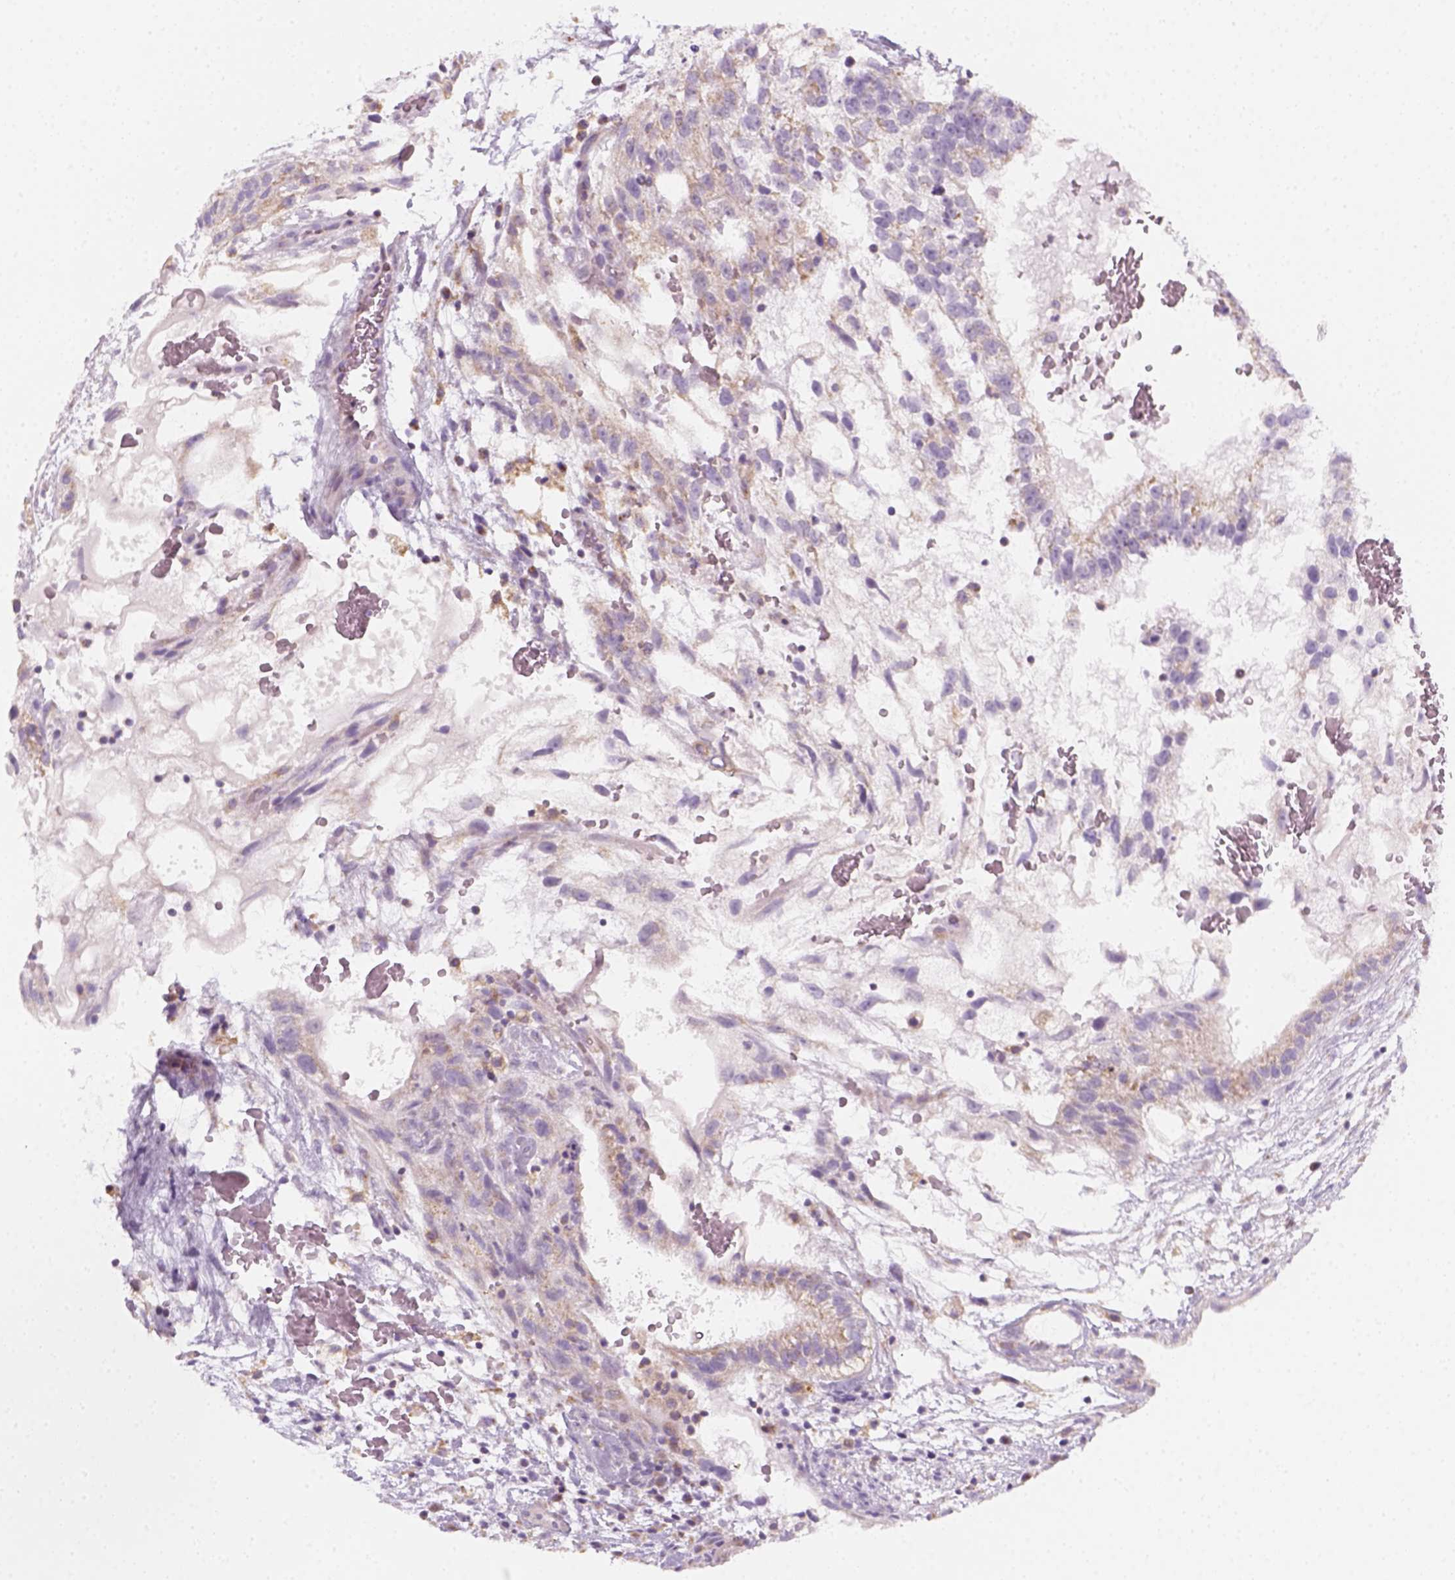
{"staining": {"intensity": "weak", "quantity": "25%-75%", "location": "cytoplasmic/membranous"}, "tissue": "testis cancer", "cell_type": "Tumor cells", "image_type": "cancer", "snomed": [{"axis": "morphology", "description": "Normal tissue, NOS"}, {"axis": "morphology", "description": "Carcinoma, Embryonal, NOS"}, {"axis": "topography", "description": "Testis"}], "caption": "Immunohistochemistry (IHC) of human embryonal carcinoma (testis) exhibits low levels of weak cytoplasmic/membranous expression in about 25%-75% of tumor cells.", "gene": "AWAT2", "patient": {"sex": "male", "age": 32}}